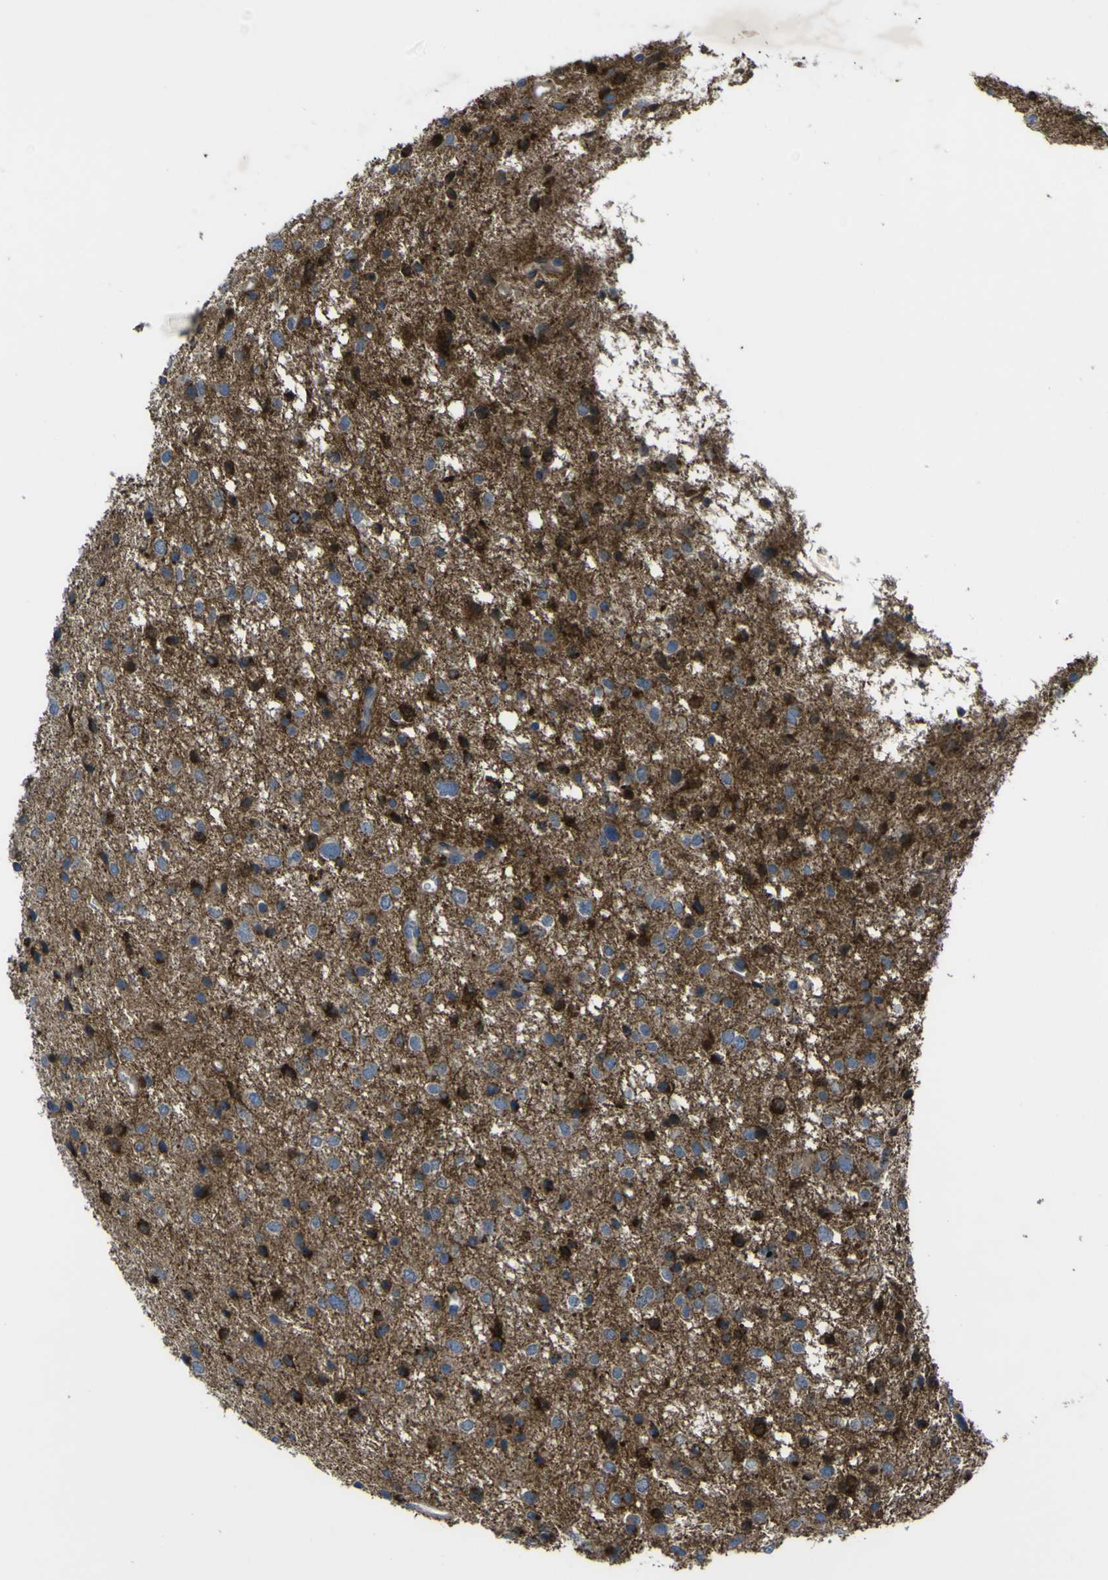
{"staining": {"intensity": "strong", "quantity": "25%-75%", "location": "cytoplasmic/membranous"}, "tissue": "glioma", "cell_type": "Tumor cells", "image_type": "cancer", "snomed": [{"axis": "morphology", "description": "Glioma, malignant, Low grade"}, {"axis": "topography", "description": "Brain"}], "caption": "Protein expression analysis of malignant glioma (low-grade) displays strong cytoplasmic/membranous positivity in about 25%-75% of tumor cells. (IHC, brightfield microscopy, high magnification).", "gene": "CST3", "patient": {"sex": "female", "age": 37}}